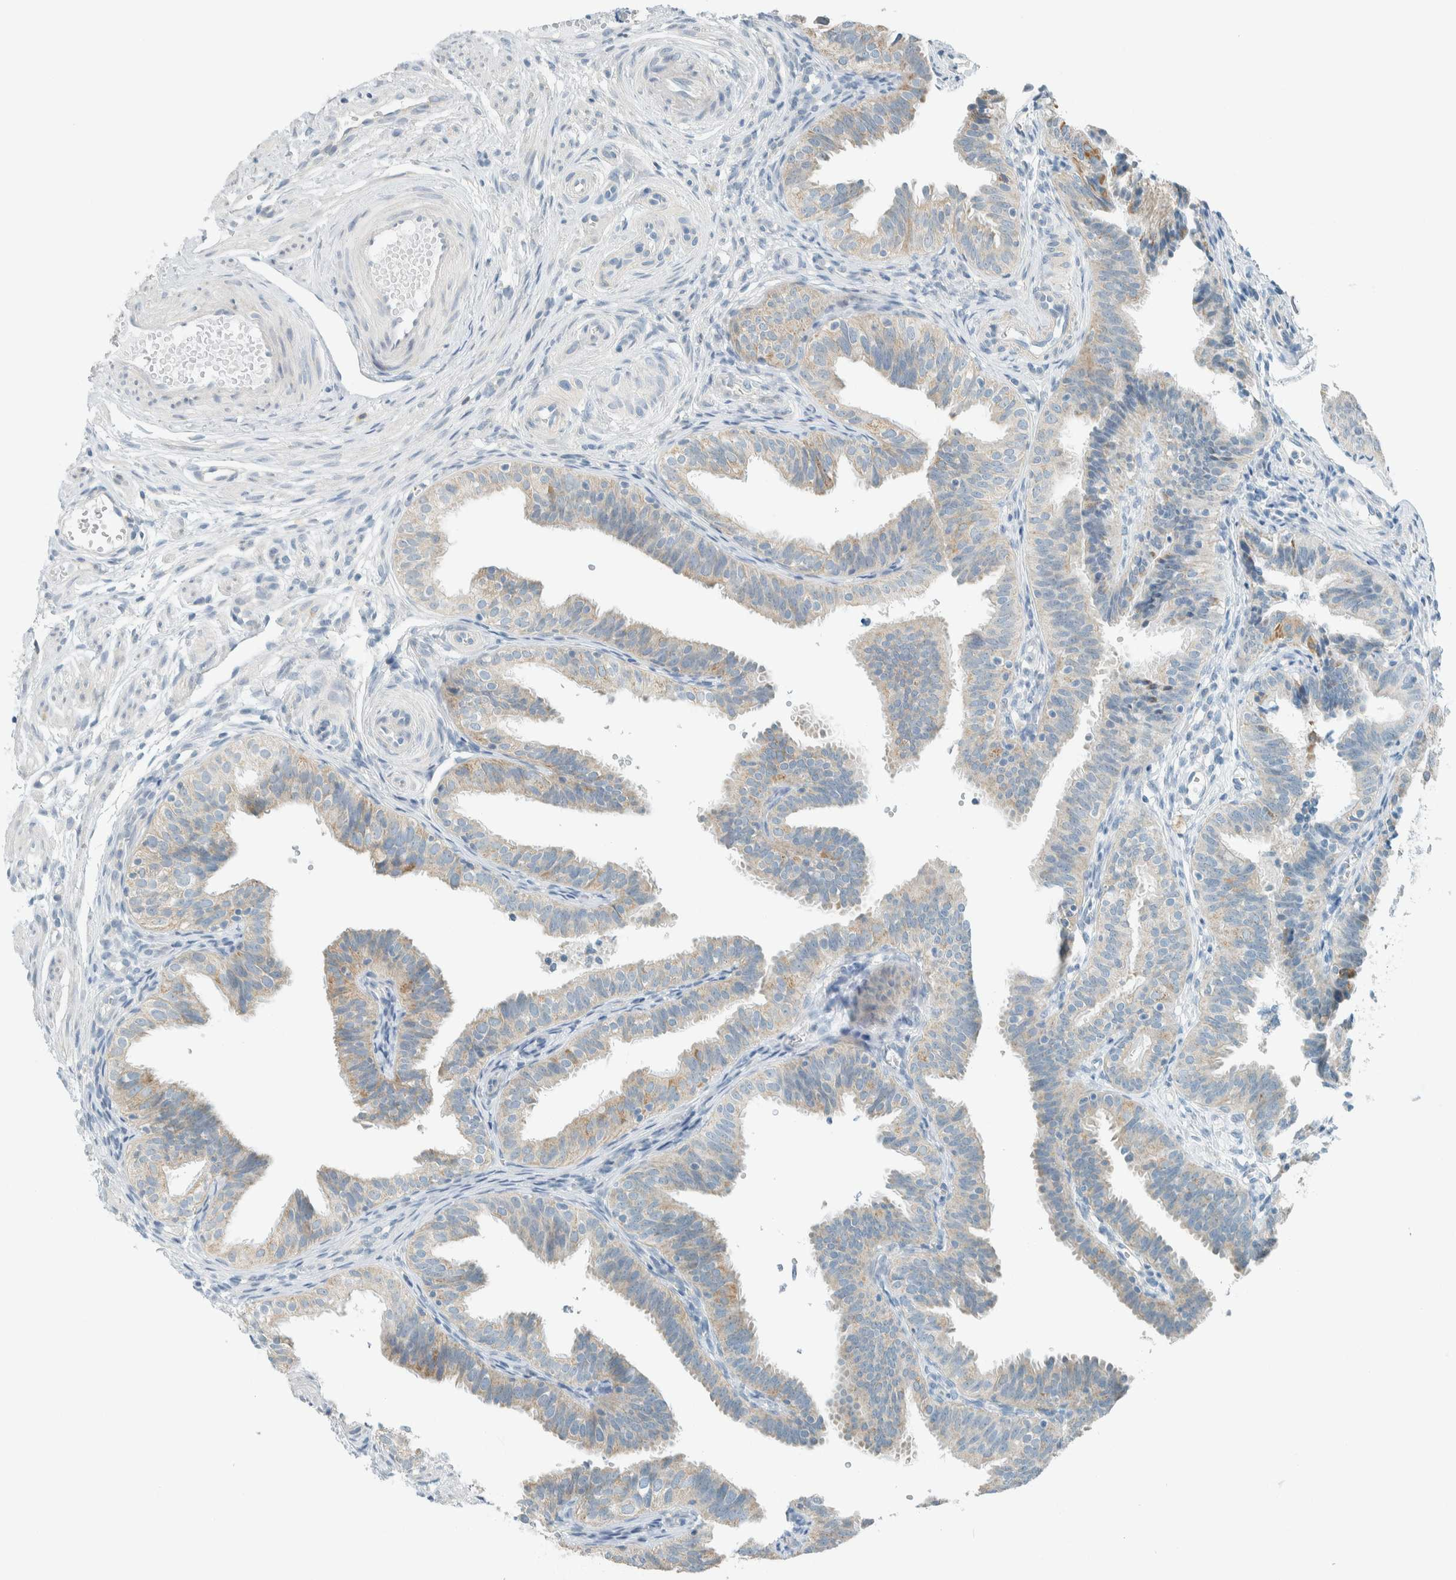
{"staining": {"intensity": "weak", "quantity": "25%-75%", "location": "cytoplasmic/membranous"}, "tissue": "fallopian tube", "cell_type": "Glandular cells", "image_type": "normal", "snomed": [{"axis": "morphology", "description": "Normal tissue, NOS"}, {"axis": "topography", "description": "Fallopian tube"}], "caption": "A low amount of weak cytoplasmic/membranous expression is present in approximately 25%-75% of glandular cells in normal fallopian tube.", "gene": "AARSD1", "patient": {"sex": "female", "age": 35}}